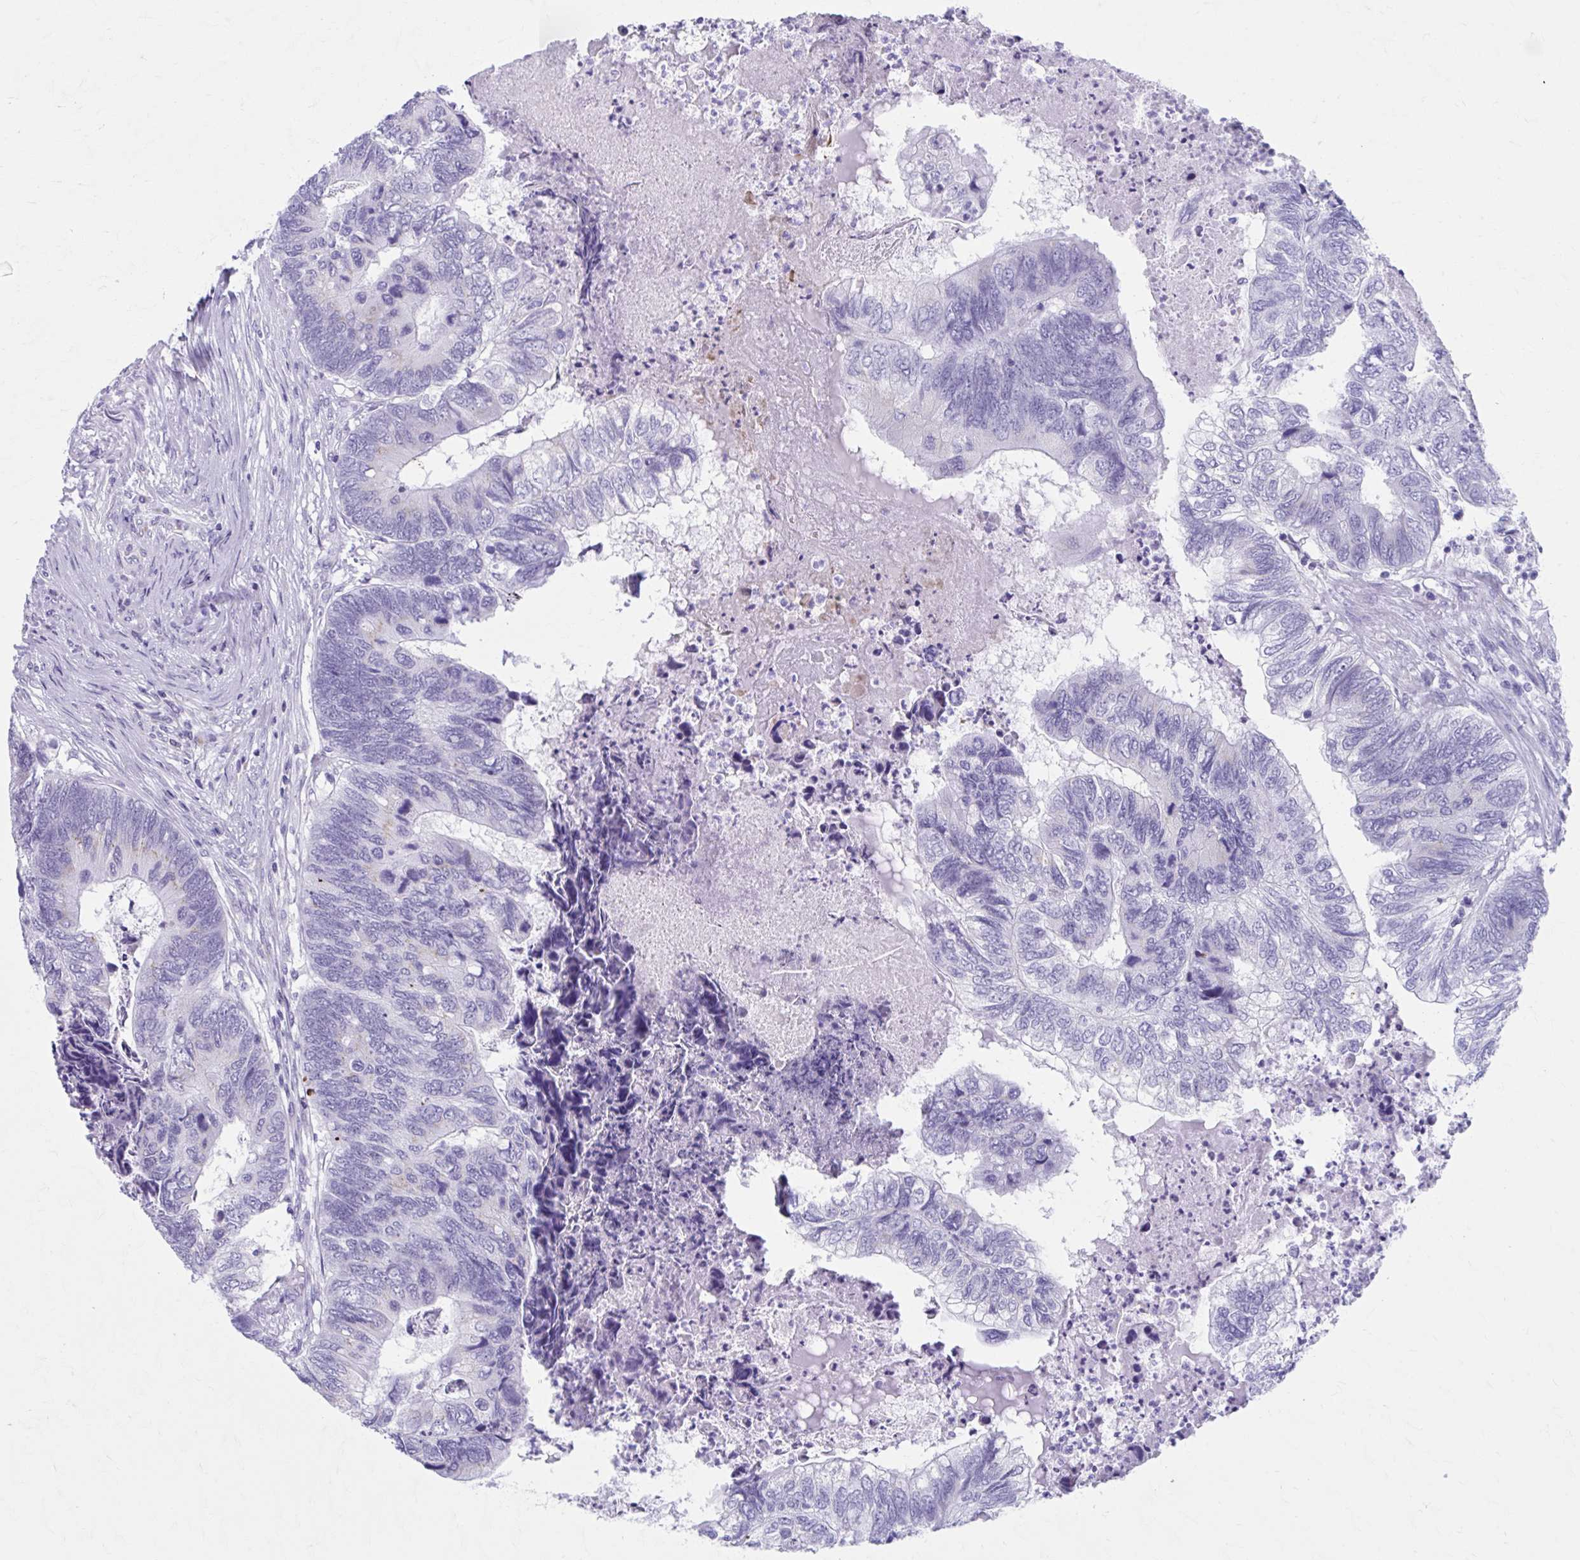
{"staining": {"intensity": "negative", "quantity": "none", "location": "none"}, "tissue": "colorectal cancer", "cell_type": "Tumor cells", "image_type": "cancer", "snomed": [{"axis": "morphology", "description": "Adenocarcinoma, NOS"}, {"axis": "topography", "description": "Colon"}], "caption": "The histopathology image exhibits no significant expression in tumor cells of colorectal cancer. Nuclei are stained in blue.", "gene": "KCNE2", "patient": {"sex": "female", "age": 67}}